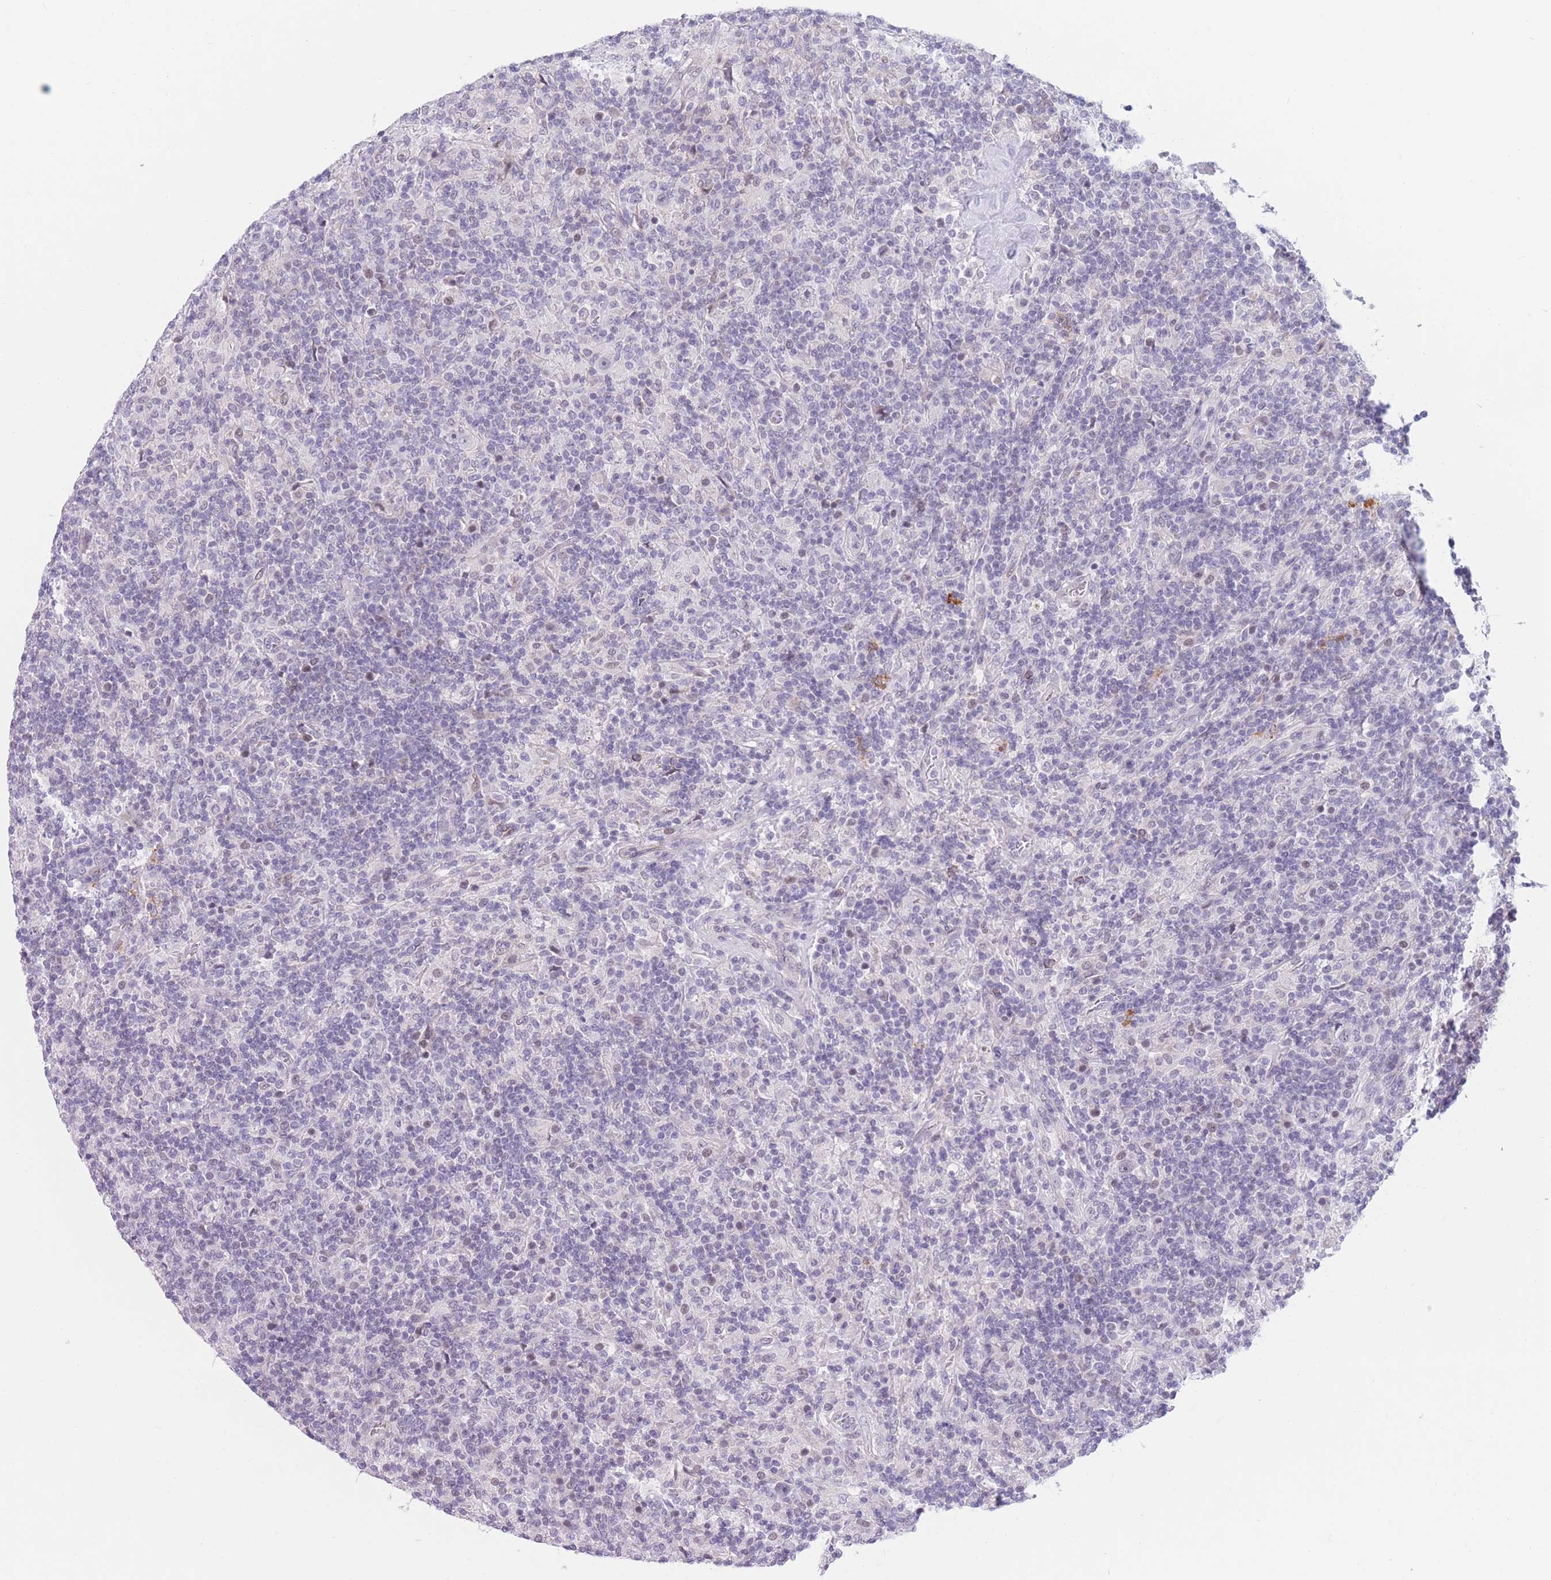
{"staining": {"intensity": "negative", "quantity": "none", "location": "none"}, "tissue": "lymphoma", "cell_type": "Tumor cells", "image_type": "cancer", "snomed": [{"axis": "morphology", "description": "Hodgkin's disease, NOS"}, {"axis": "topography", "description": "Lymph node"}], "caption": "Lymphoma was stained to show a protein in brown. There is no significant expression in tumor cells. (DAB (3,3'-diaminobenzidine) immunohistochemistry (IHC) with hematoxylin counter stain).", "gene": "PODXL", "patient": {"sex": "male", "age": 70}}